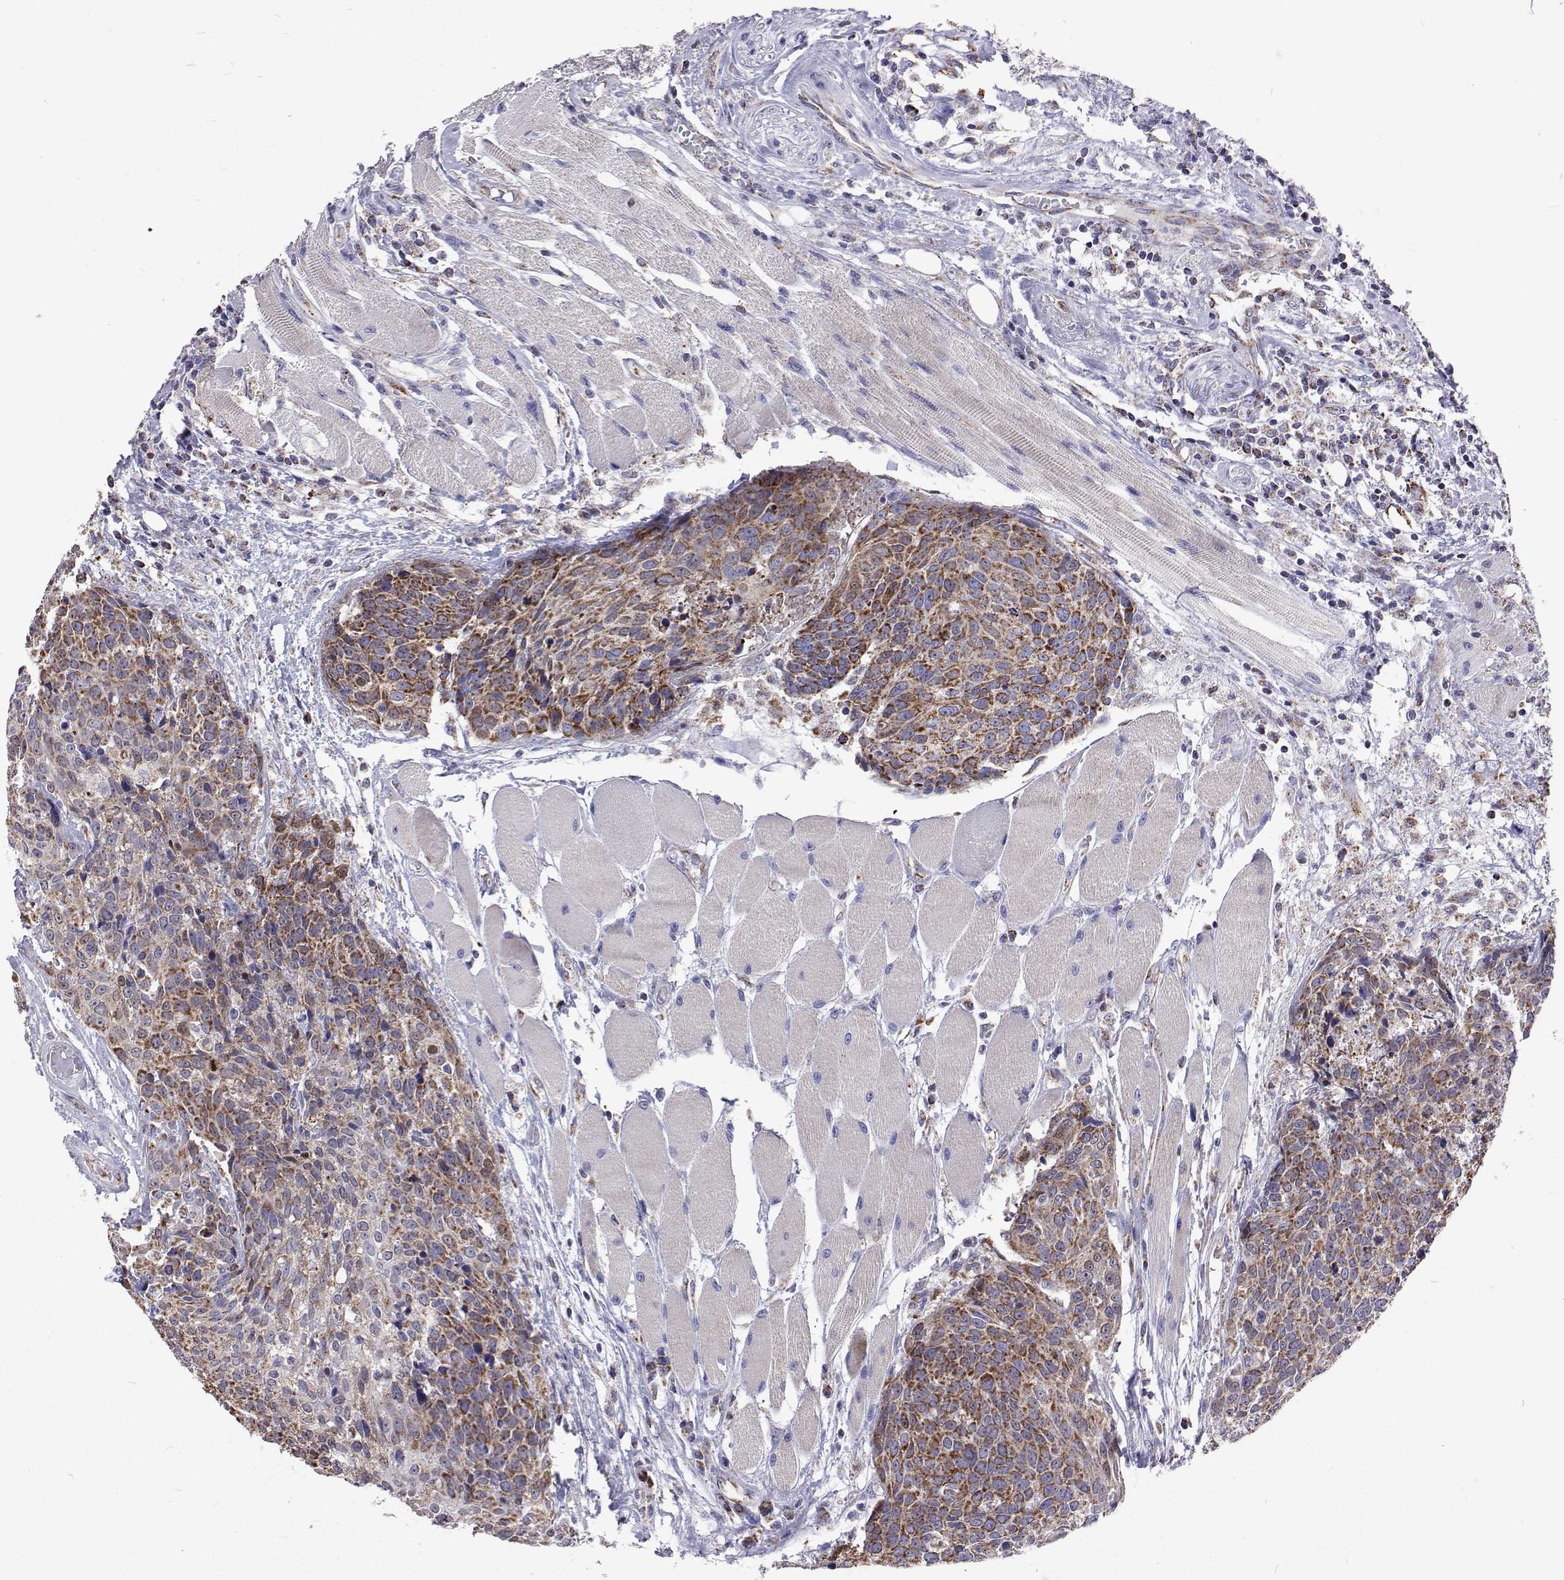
{"staining": {"intensity": "moderate", "quantity": ">75%", "location": "cytoplasmic/membranous"}, "tissue": "head and neck cancer", "cell_type": "Tumor cells", "image_type": "cancer", "snomed": [{"axis": "morphology", "description": "Squamous cell carcinoma, NOS"}, {"axis": "topography", "description": "Oral tissue"}, {"axis": "topography", "description": "Head-Neck"}], "caption": "Protein analysis of head and neck squamous cell carcinoma tissue exhibits moderate cytoplasmic/membranous positivity in about >75% of tumor cells.", "gene": "MCCC2", "patient": {"sex": "male", "age": 64}}